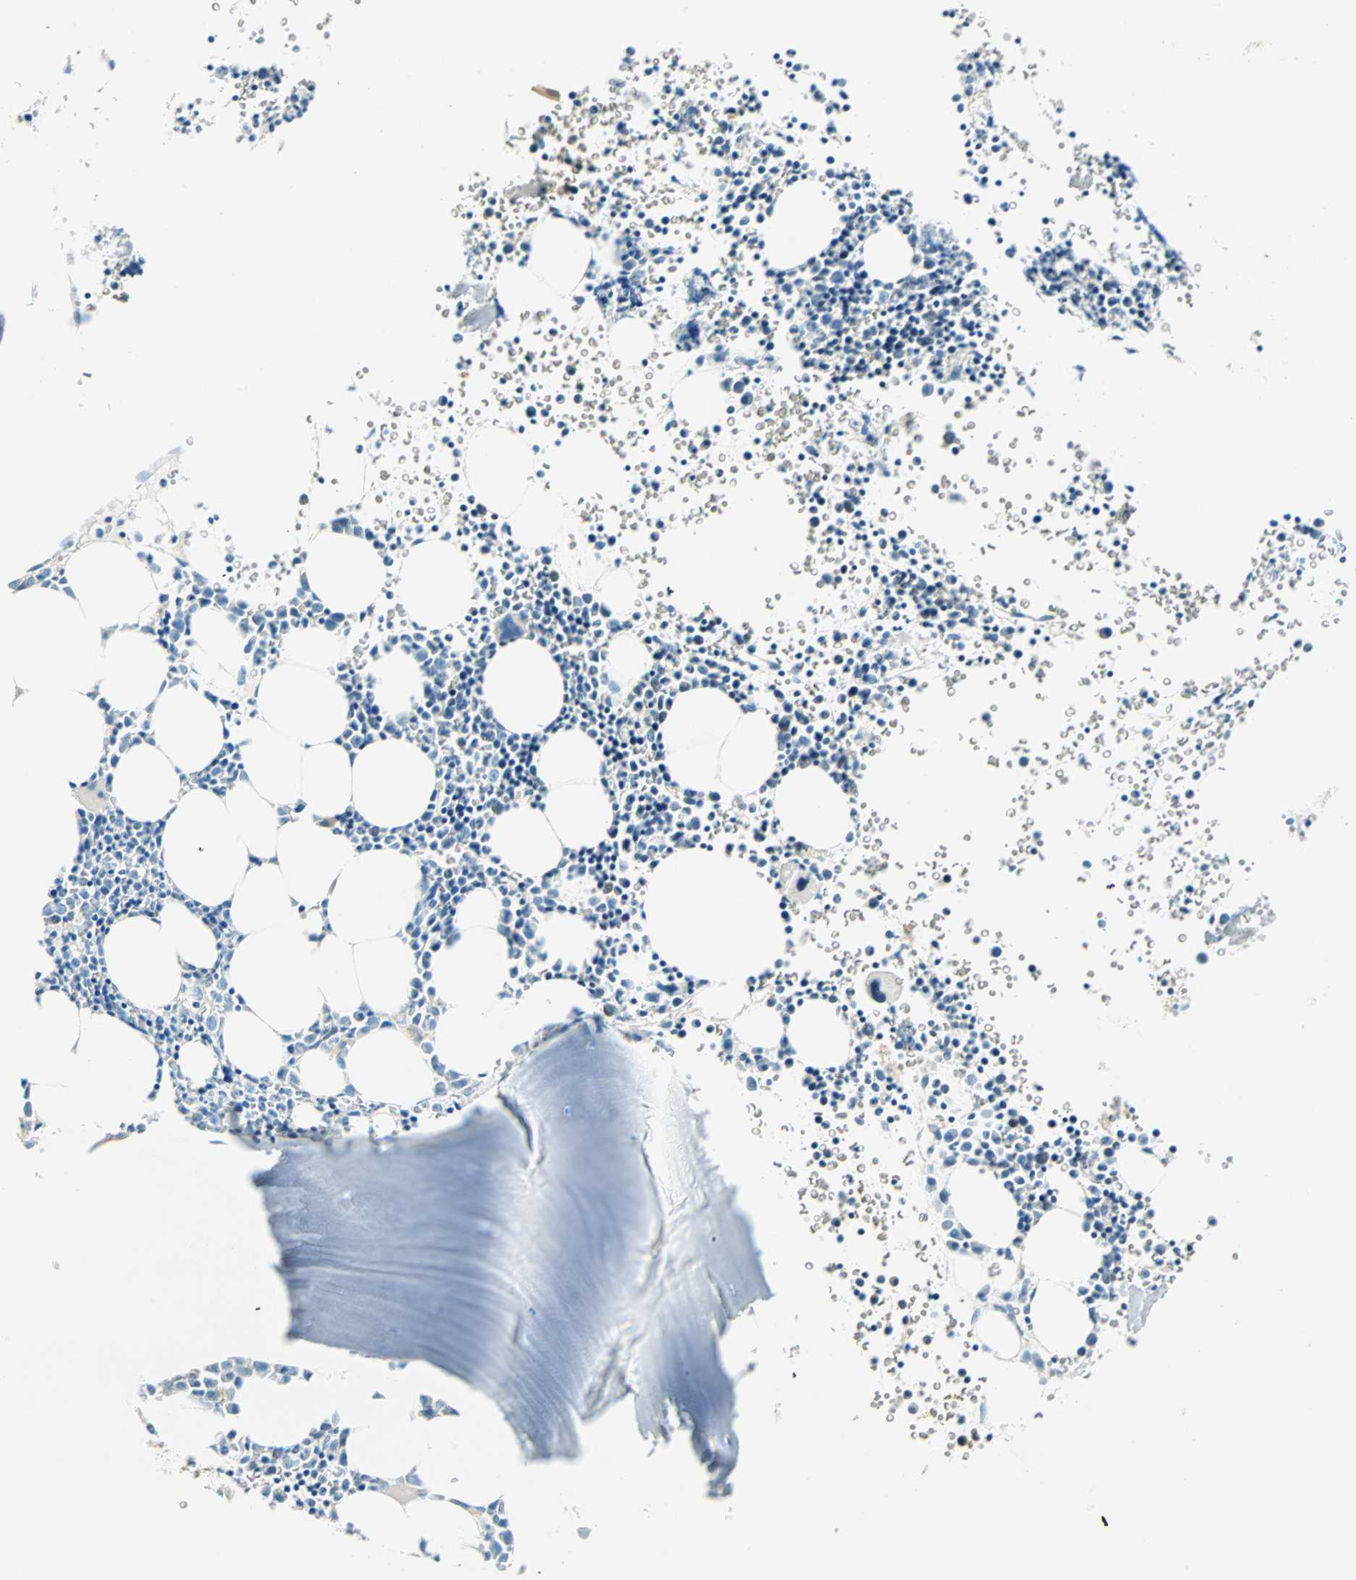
{"staining": {"intensity": "negative", "quantity": "none", "location": "none"}, "tissue": "bone marrow", "cell_type": "Hematopoietic cells", "image_type": "normal", "snomed": [{"axis": "morphology", "description": "Normal tissue, NOS"}, {"axis": "morphology", "description": "Inflammation, NOS"}, {"axis": "topography", "description": "Bone marrow"}], "caption": "Protein analysis of benign bone marrow reveals no significant staining in hematopoietic cells. The staining was performed using DAB (3,3'-diaminobenzidine) to visualize the protein expression in brown, while the nuclei were stained in blue with hematoxylin (Magnification: 20x).", "gene": "ATF6", "patient": {"sex": "female", "age": 17}}